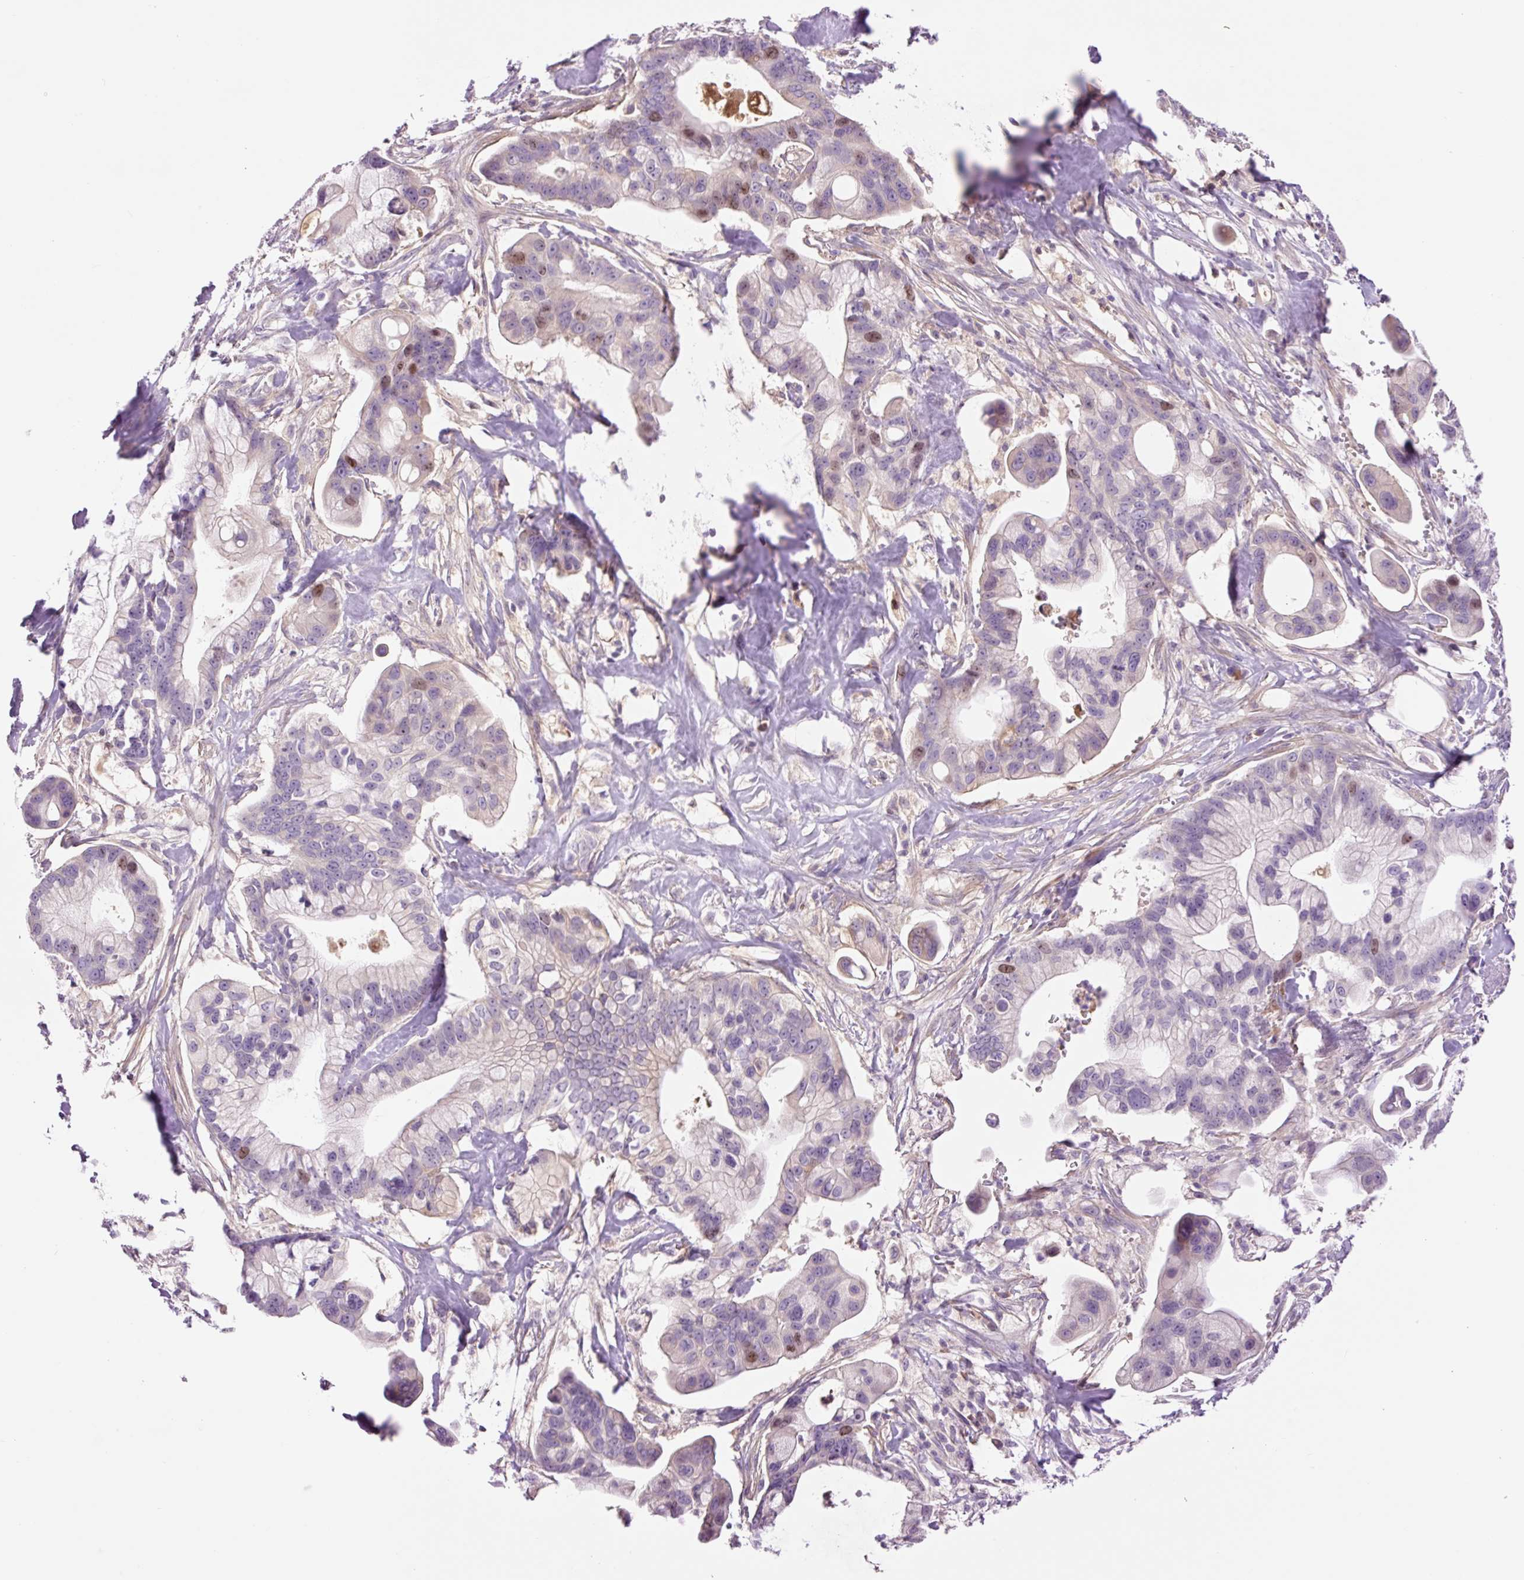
{"staining": {"intensity": "moderate", "quantity": "<25%", "location": "nuclear"}, "tissue": "pancreatic cancer", "cell_type": "Tumor cells", "image_type": "cancer", "snomed": [{"axis": "morphology", "description": "Adenocarcinoma, NOS"}, {"axis": "topography", "description": "Pancreas"}], "caption": "This is a photomicrograph of IHC staining of pancreatic adenocarcinoma, which shows moderate expression in the nuclear of tumor cells.", "gene": "DPPA4", "patient": {"sex": "male", "age": 68}}